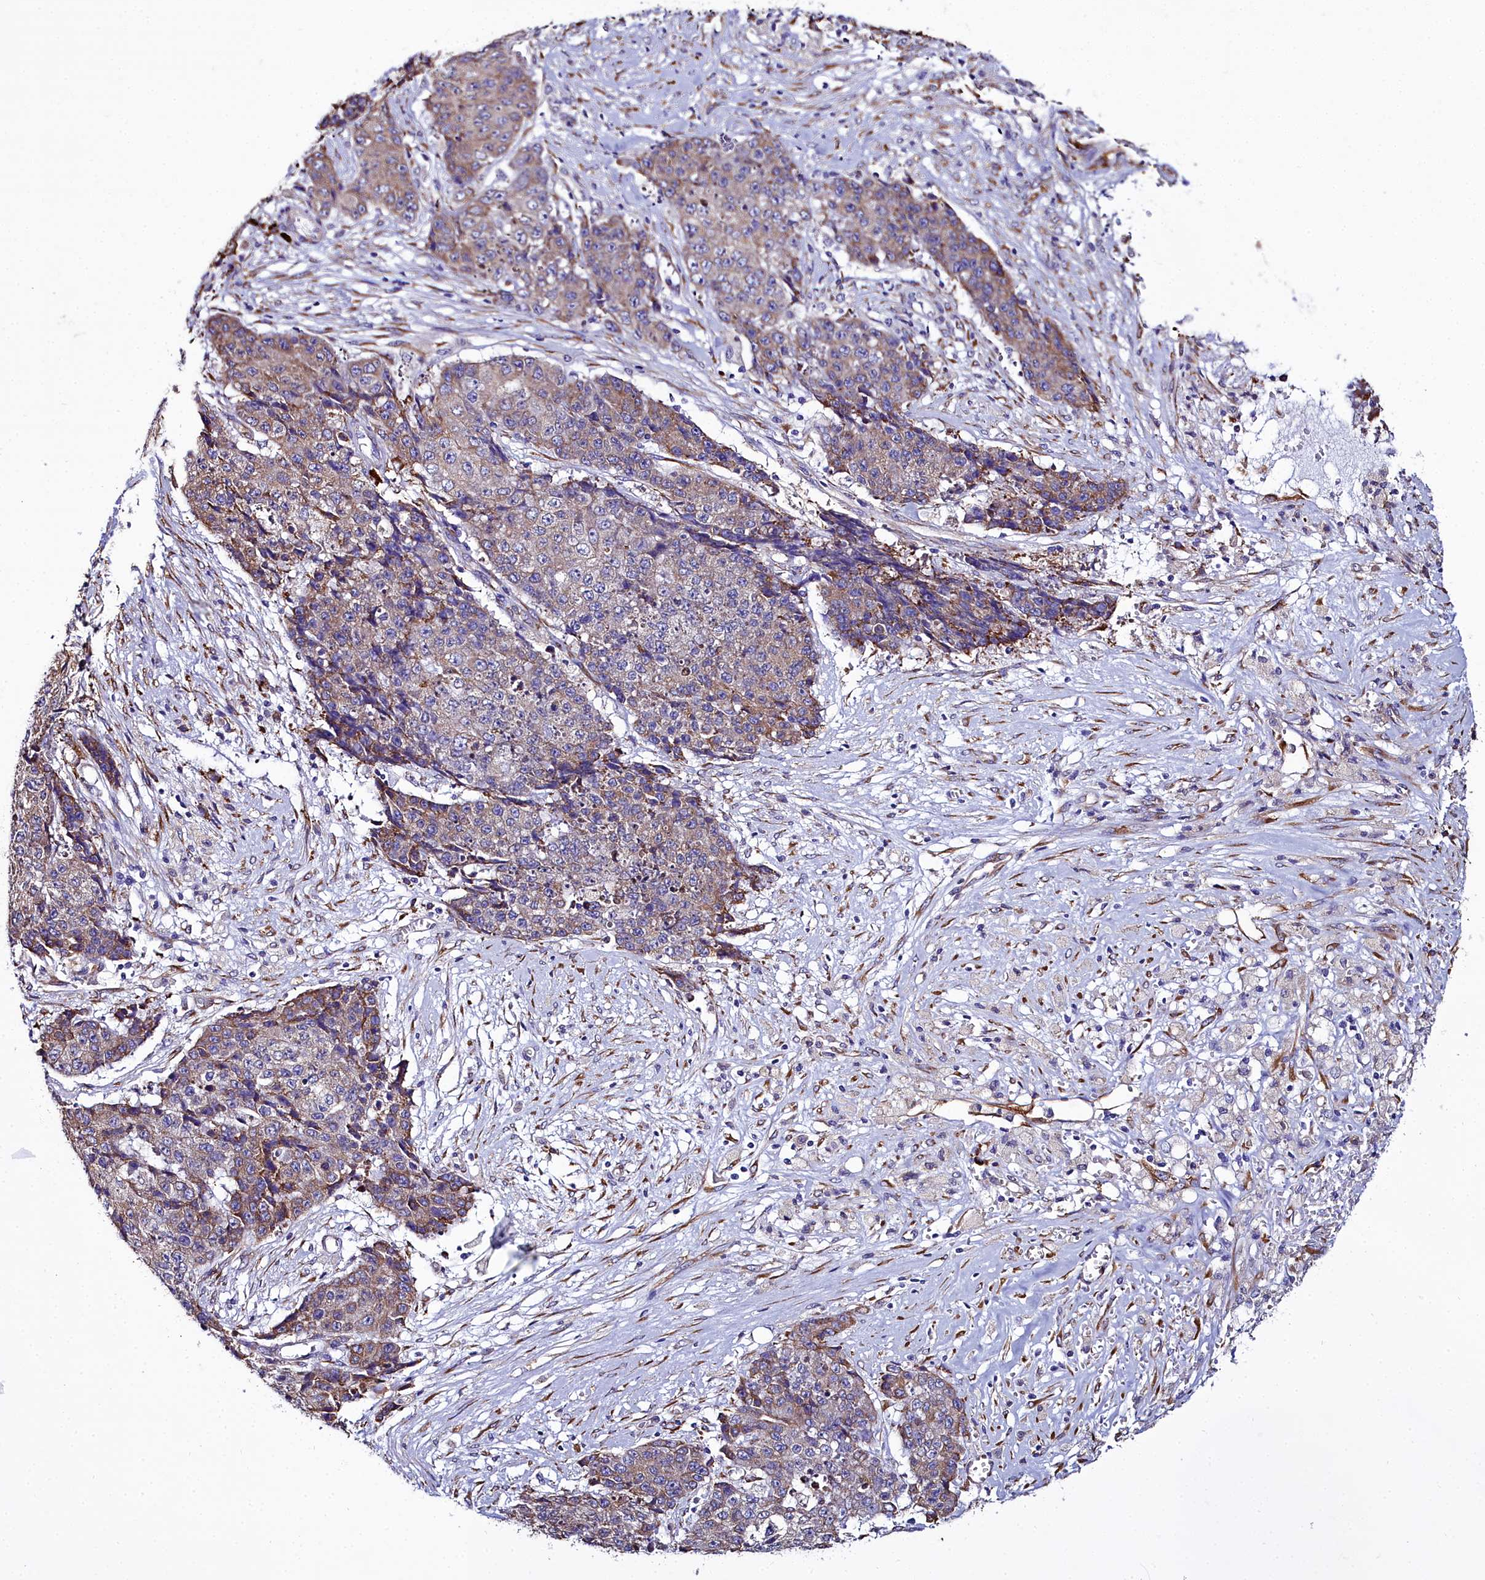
{"staining": {"intensity": "moderate", "quantity": "<25%", "location": "cytoplasmic/membranous"}, "tissue": "ovarian cancer", "cell_type": "Tumor cells", "image_type": "cancer", "snomed": [{"axis": "morphology", "description": "Carcinoma, endometroid"}, {"axis": "topography", "description": "Ovary"}], "caption": "This is a histology image of immunohistochemistry staining of ovarian cancer (endometroid carcinoma), which shows moderate expression in the cytoplasmic/membranous of tumor cells.", "gene": "TXNDC5", "patient": {"sex": "female", "age": 42}}